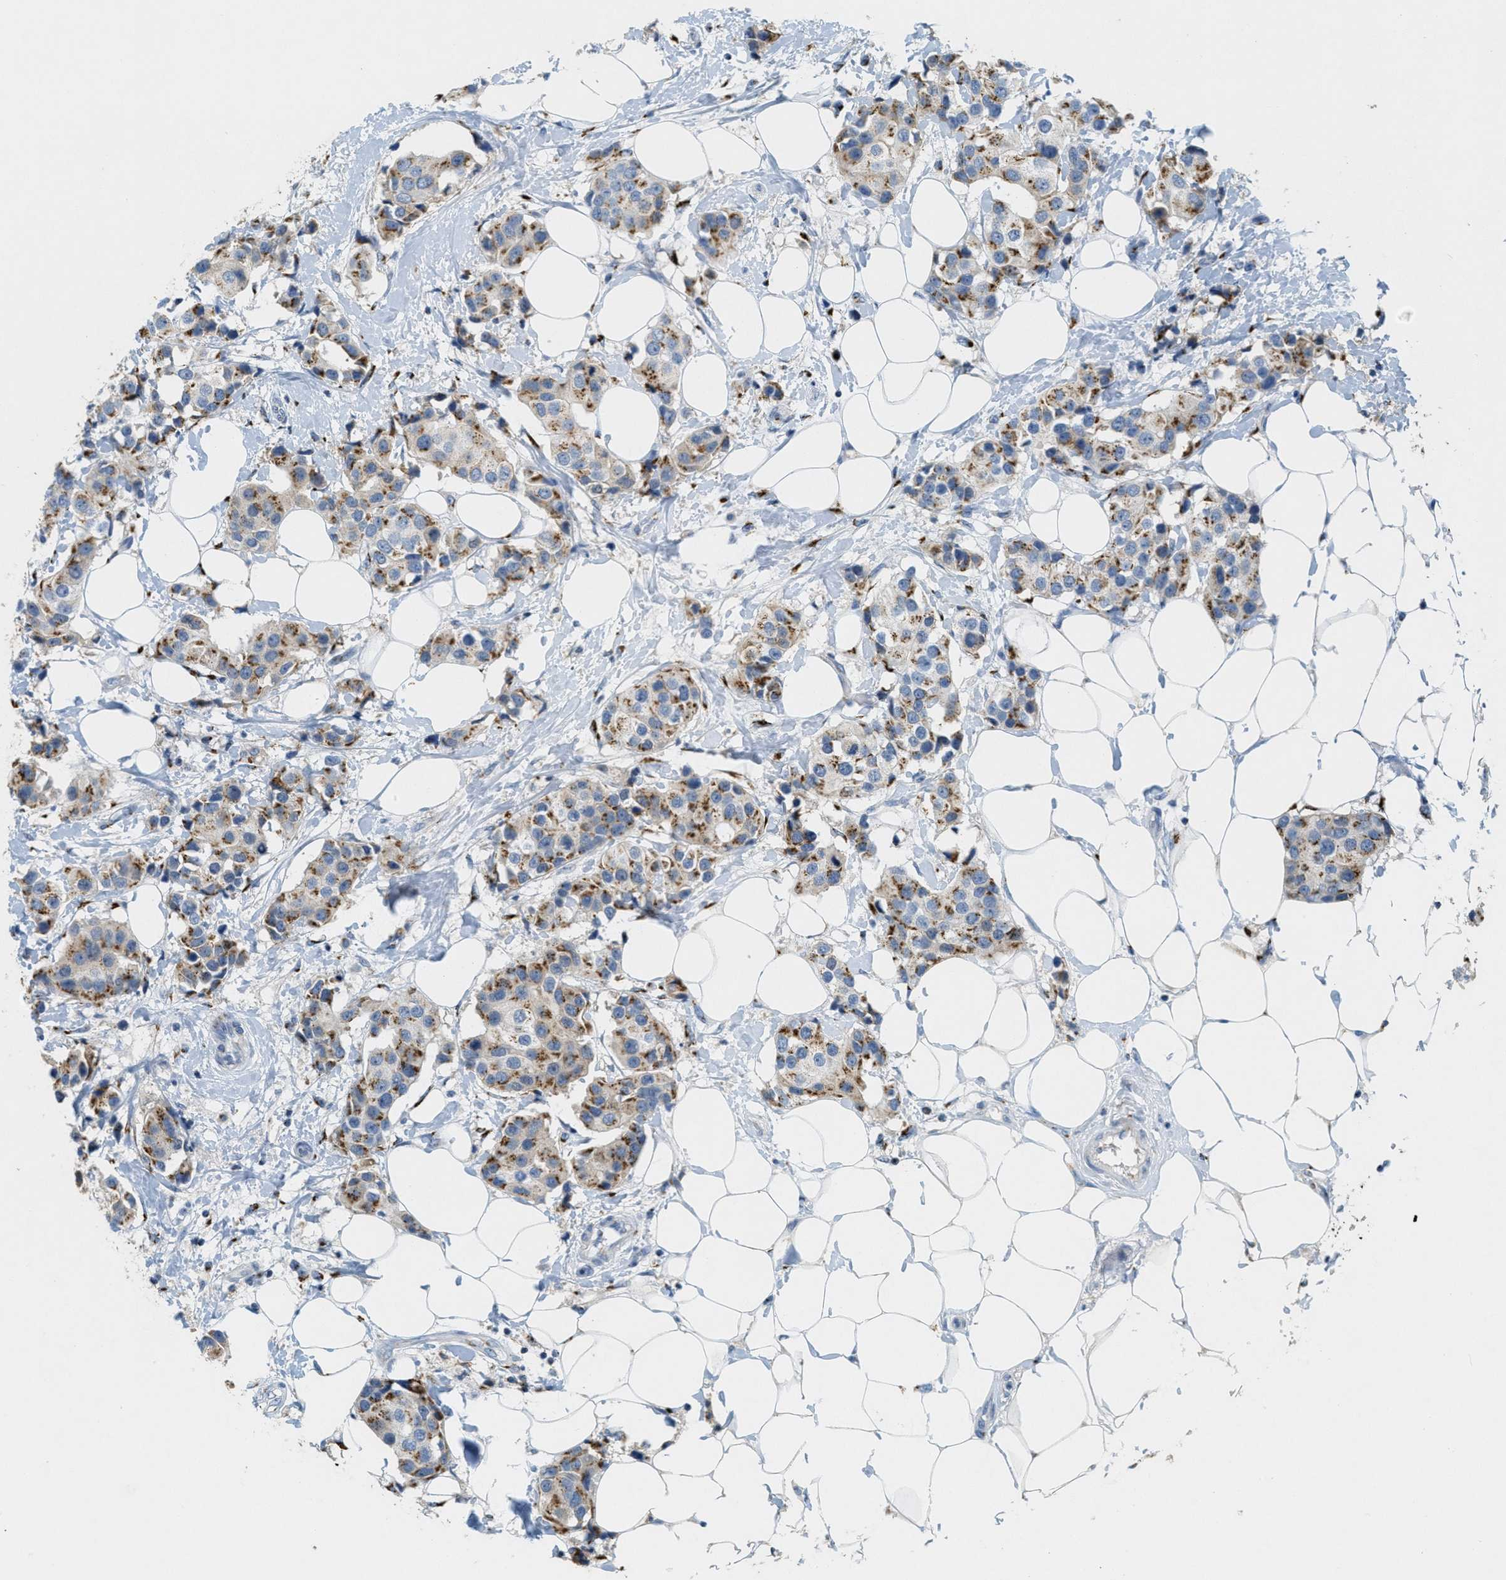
{"staining": {"intensity": "moderate", "quantity": ">75%", "location": "cytoplasmic/membranous"}, "tissue": "breast cancer", "cell_type": "Tumor cells", "image_type": "cancer", "snomed": [{"axis": "morphology", "description": "Normal tissue, NOS"}, {"axis": "morphology", "description": "Duct carcinoma"}, {"axis": "topography", "description": "Breast"}], "caption": "Immunohistochemistry image of human breast cancer (intraductal carcinoma) stained for a protein (brown), which exhibits medium levels of moderate cytoplasmic/membranous expression in about >75% of tumor cells.", "gene": "ENTPD4", "patient": {"sex": "female", "age": 39}}